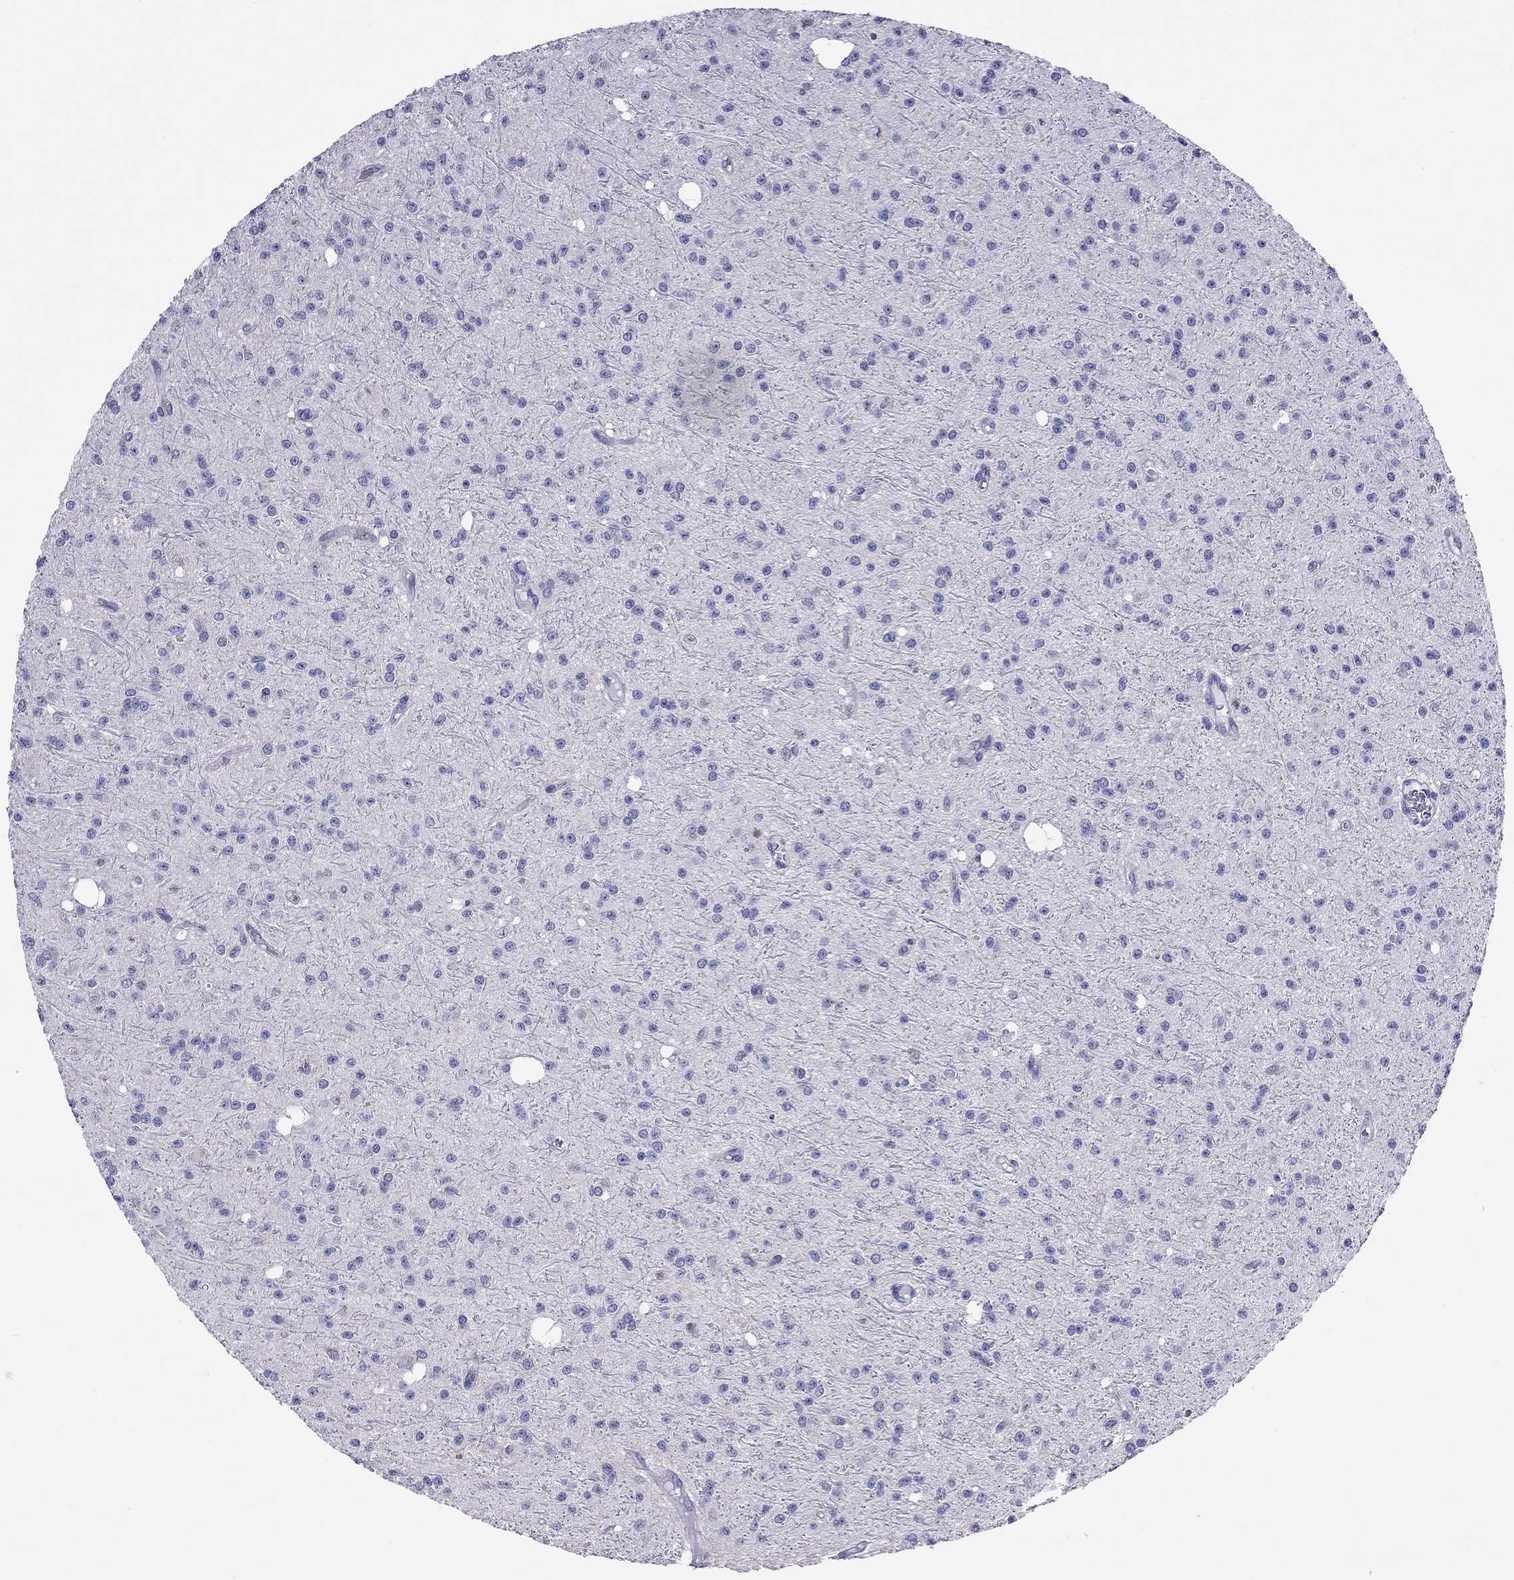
{"staining": {"intensity": "negative", "quantity": "none", "location": "none"}, "tissue": "glioma", "cell_type": "Tumor cells", "image_type": "cancer", "snomed": [{"axis": "morphology", "description": "Glioma, malignant, Low grade"}, {"axis": "topography", "description": "Brain"}], "caption": "Immunohistochemical staining of glioma reveals no significant staining in tumor cells. Nuclei are stained in blue.", "gene": "SLC46A2", "patient": {"sex": "male", "age": 27}}